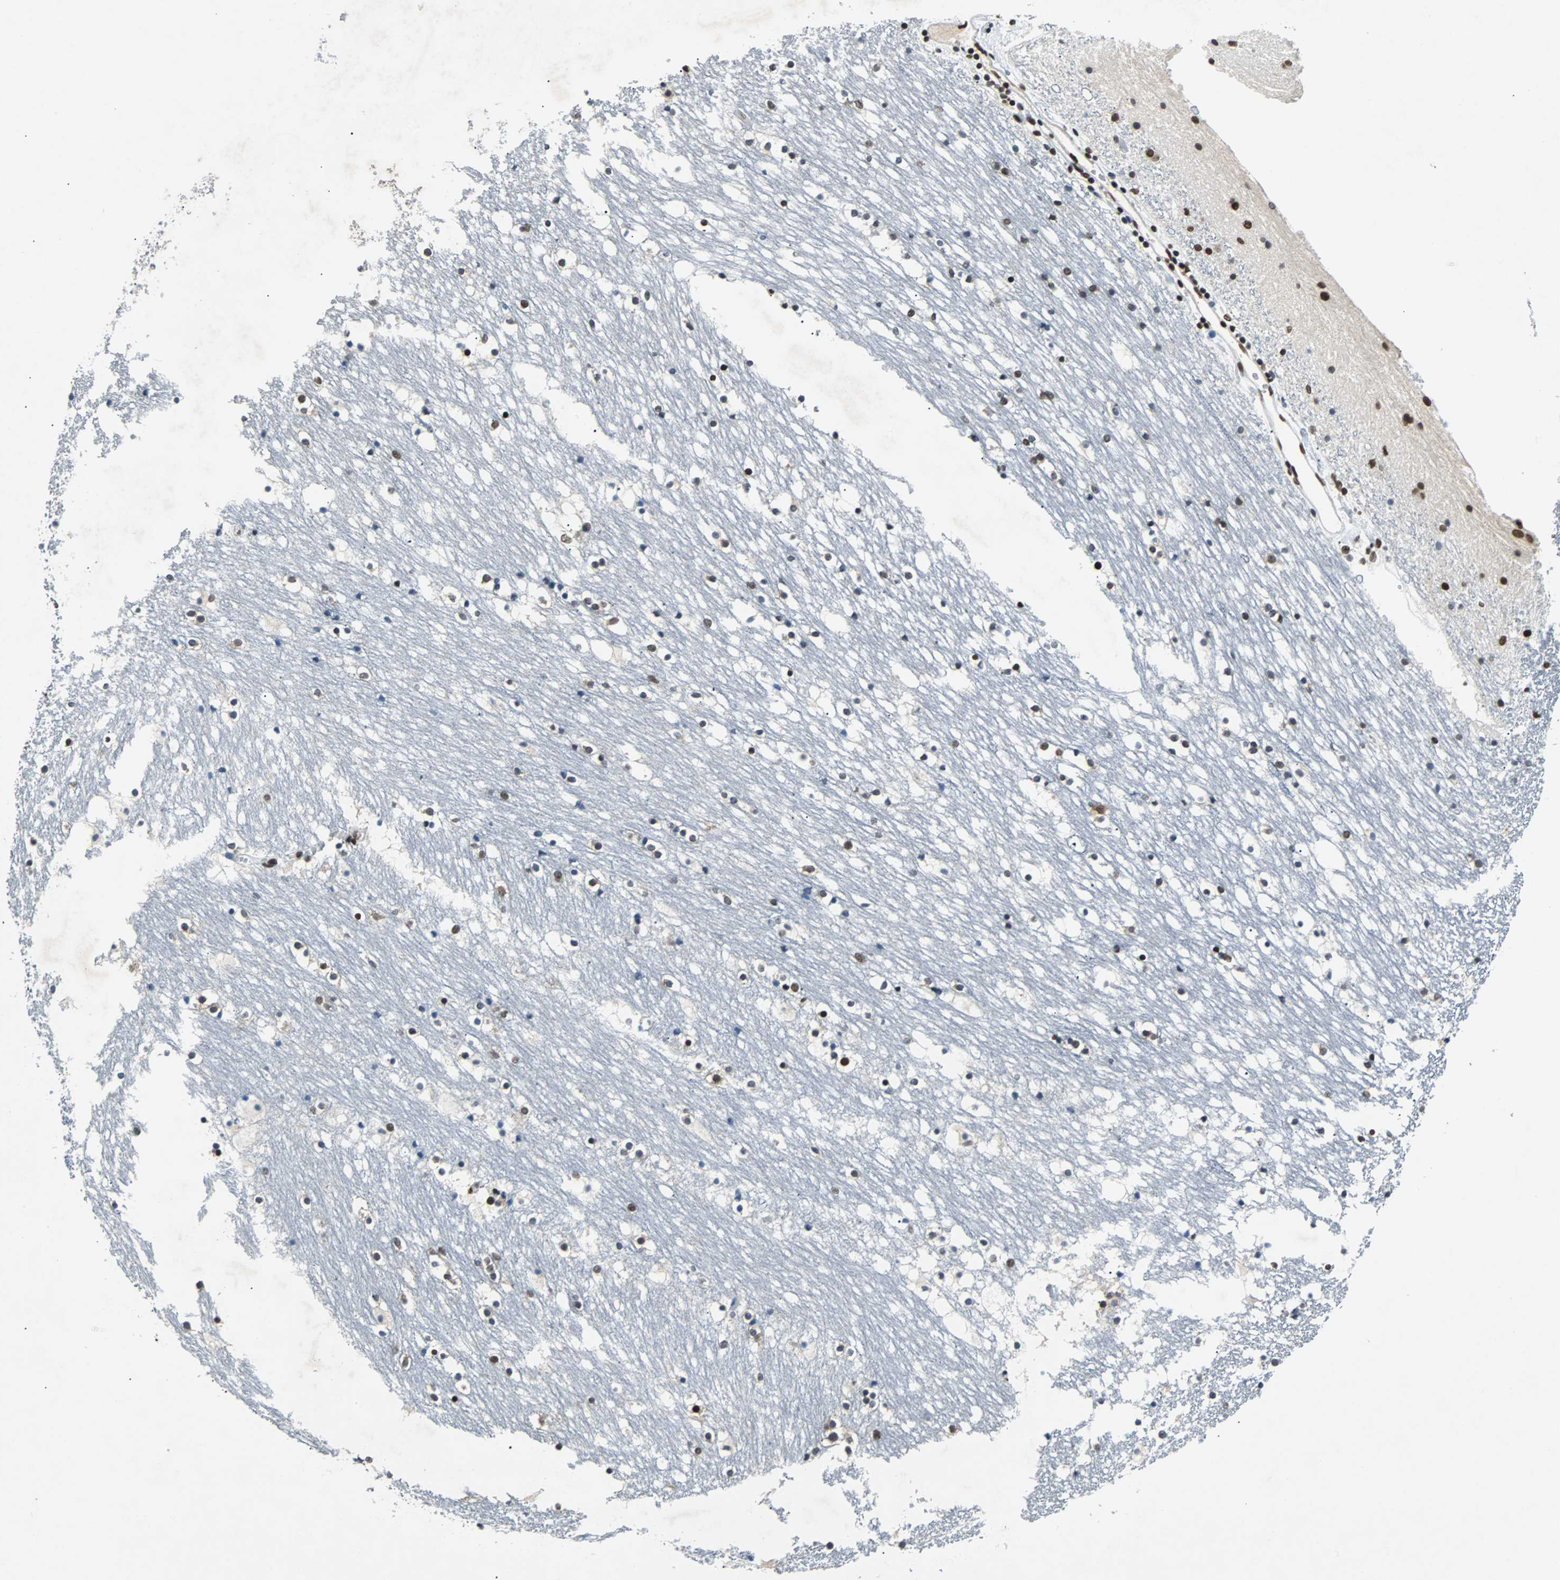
{"staining": {"intensity": "strong", "quantity": "25%-75%", "location": "nuclear"}, "tissue": "caudate", "cell_type": "Glial cells", "image_type": "normal", "snomed": [{"axis": "morphology", "description": "Normal tissue, NOS"}, {"axis": "topography", "description": "Lateral ventricle wall"}], "caption": "The photomicrograph exhibits immunohistochemical staining of unremarkable caudate. There is strong nuclear positivity is seen in about 25%-75% of glial cells.", "gene": "GATAD2A", "patient": {"sex": "male", "age": 45}}